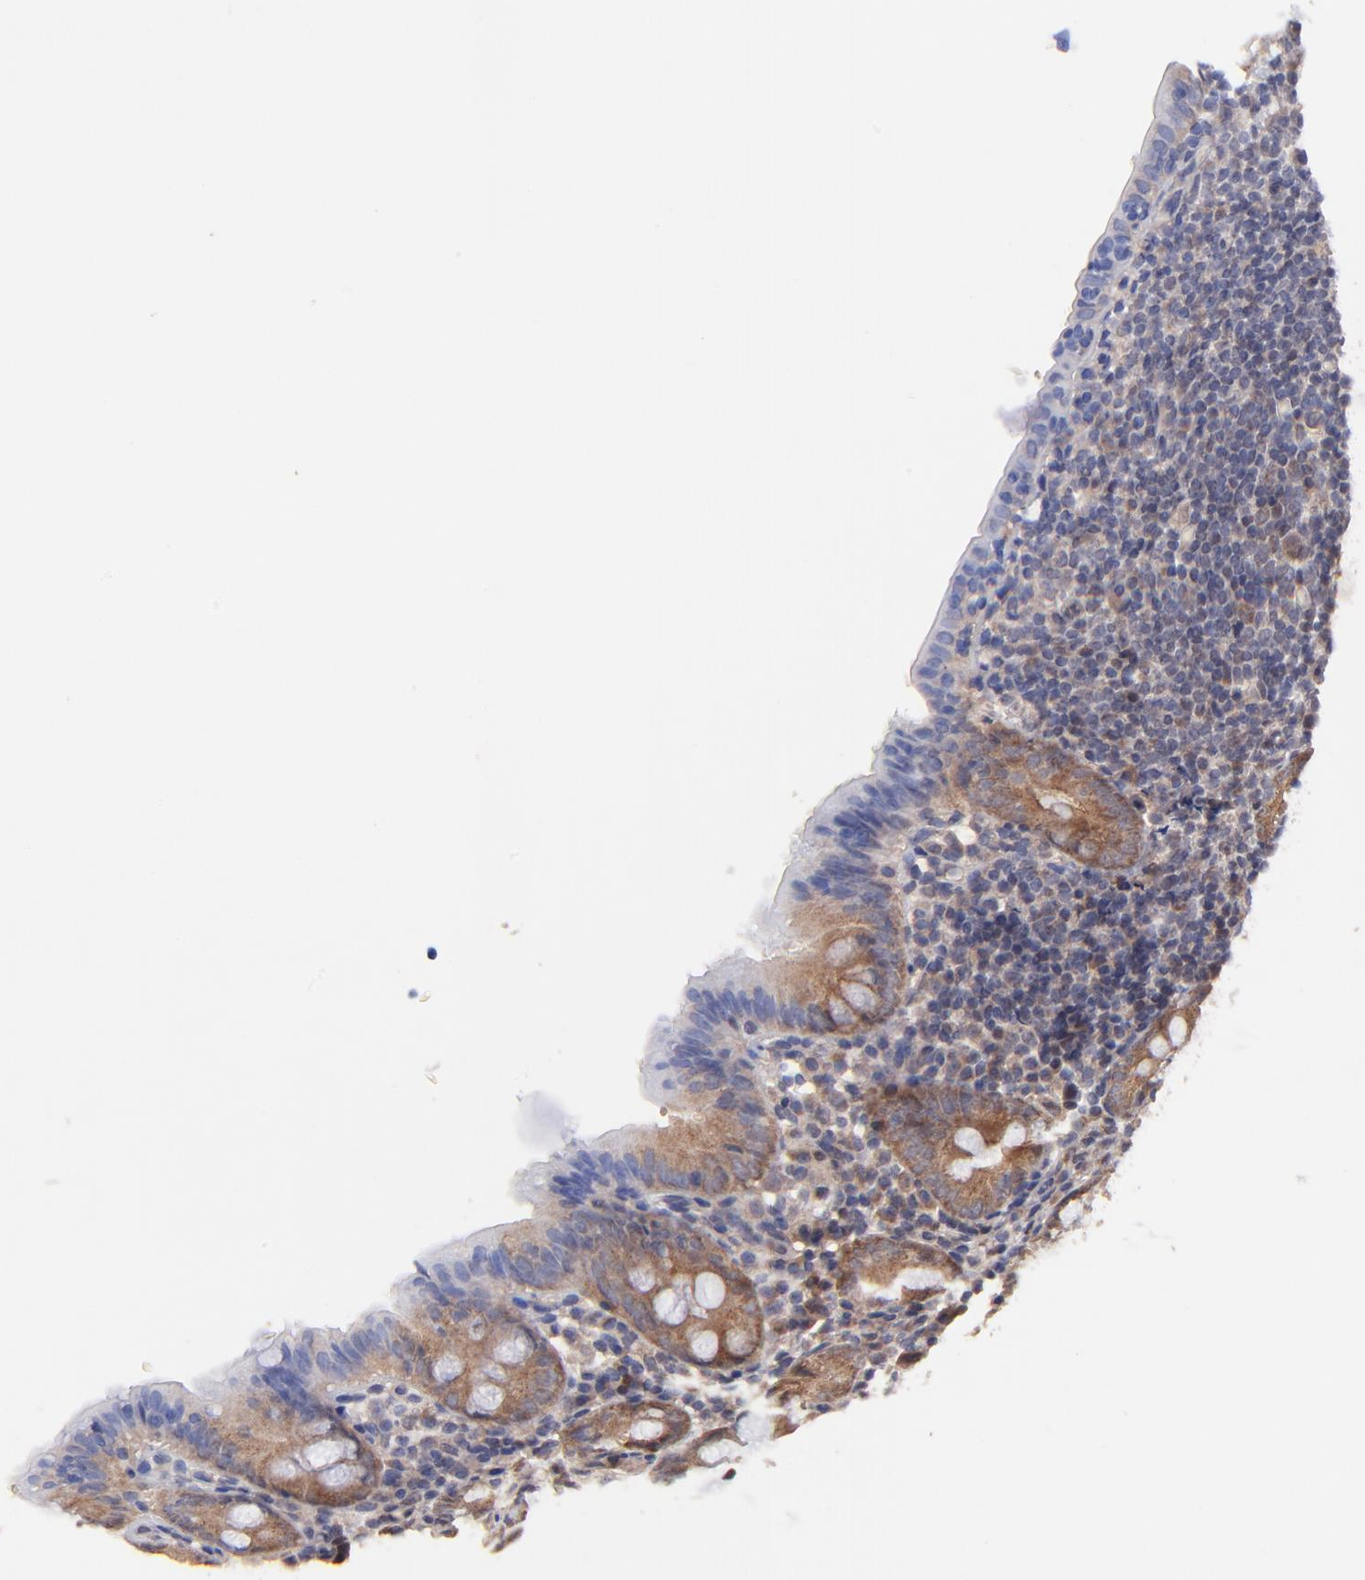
{"staining": {"intensity": "strong", "quantity": ">75%", "location": "cytoplasmic/membranous"}, "tissue": "appendix", "cell_type": "Glandular cells", "image_type": "normal", "snomed": [{"axis": "morphology", "description": "Normal tissue, NOS"}, {"axis": "topography", "description": "Appendix"}], "caption": "Appendix stained with immunohistochemistry (IHC) shows strong cytoplasmic/membranous expression in about >75% of glandular cells. Nuclei are stained in blue.", "gene": "BAIAP2L2", "patient": {"sex": "female", "age": 10}}